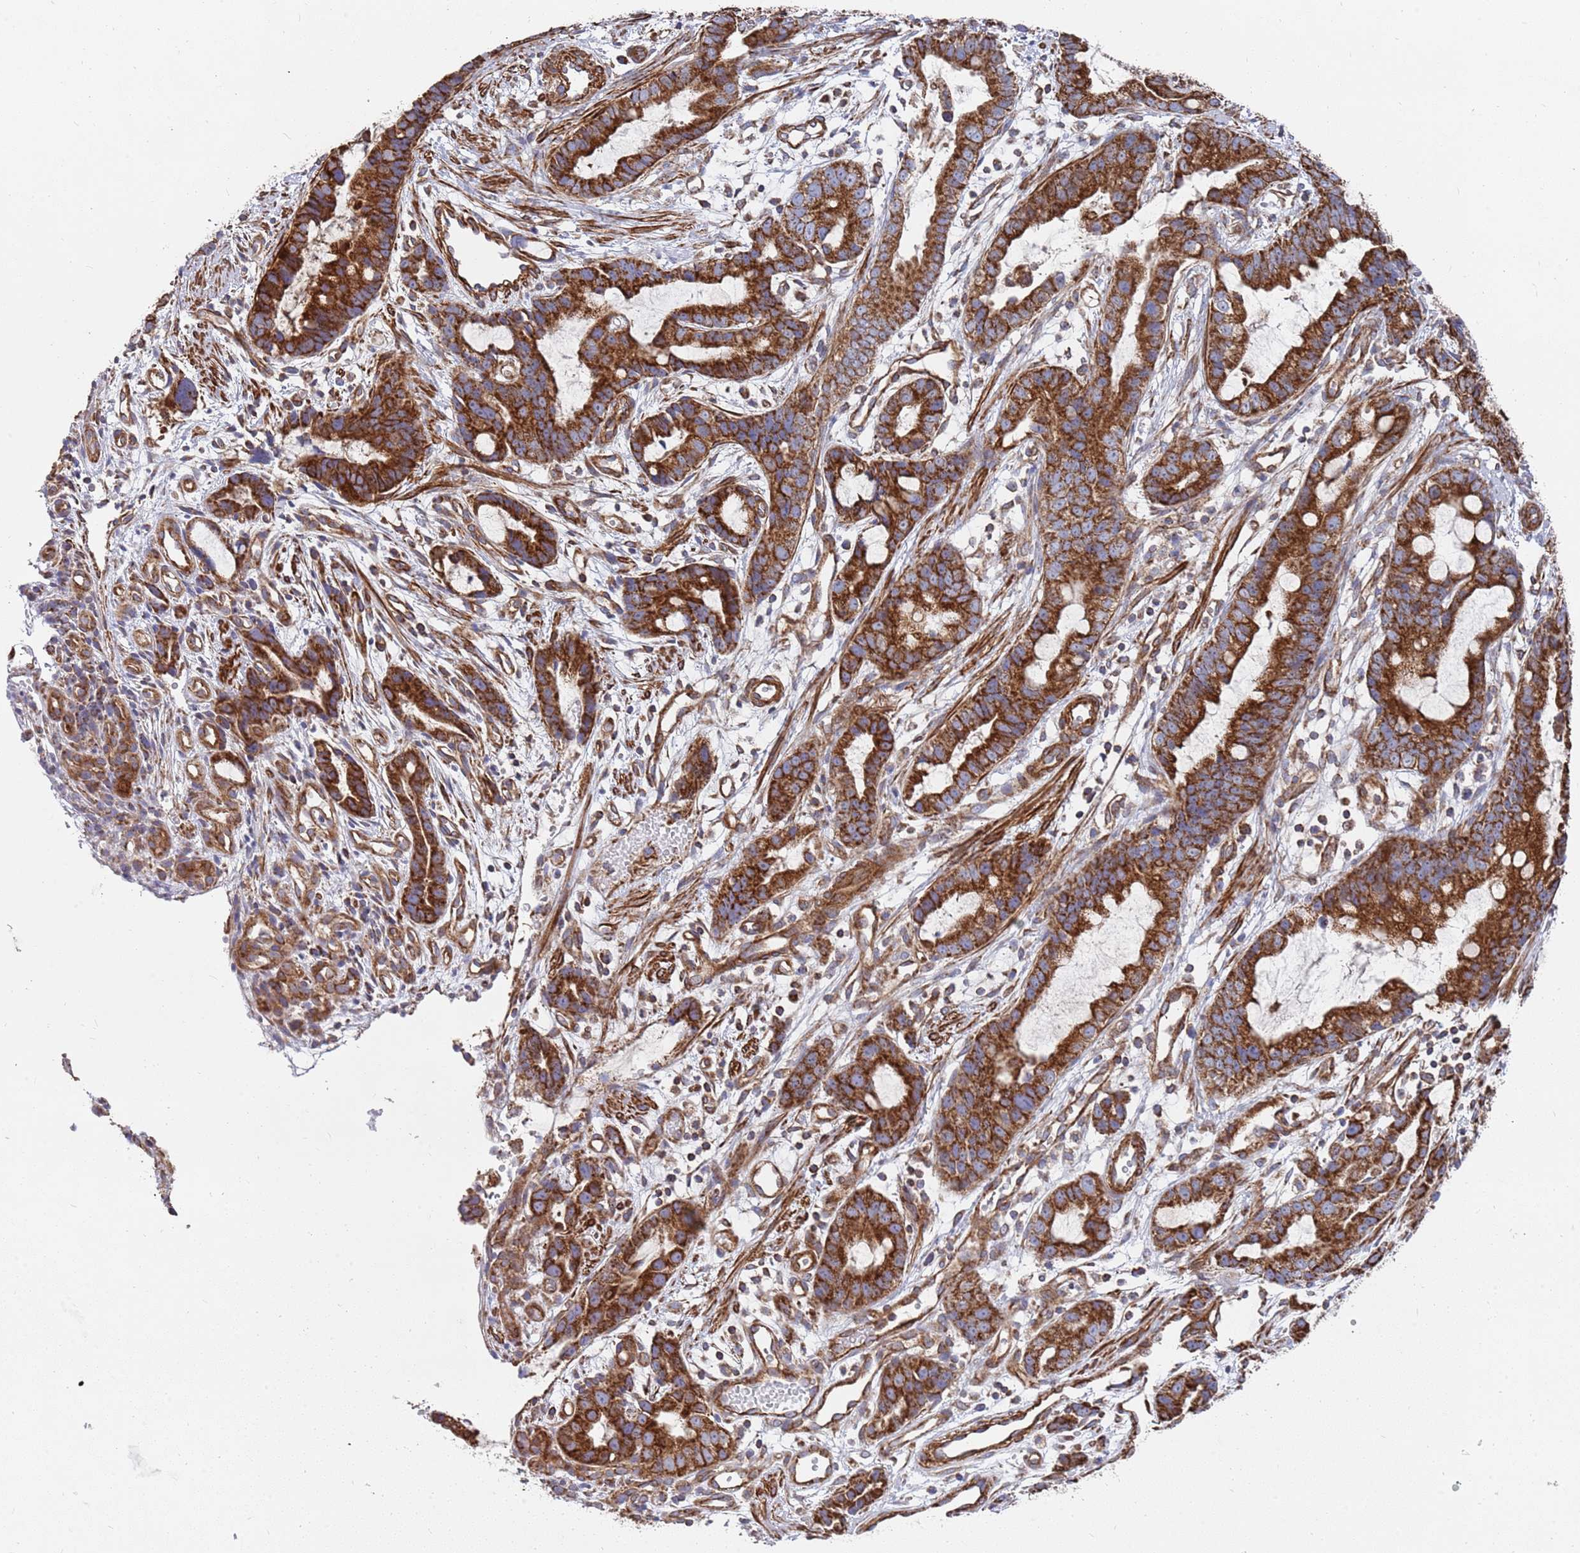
{"staining": {"intensity": "strong", "quantity": ">75%", "location": "cytoplasmic/membranous"}, "tissue": "stomach cancer", "cell_type": "Tumor cells", "image_type": "cancer", "snomed": [{"axis": "morphology", "description": "Adenocarcinoma, NOS"}, {"axis": "topography", "description": "Stomach"}], "caption": "Immunohistochemical staining of stomach cancer (adenocarcinoma) demonstrates high levels of strong cytoplasmic/membranous protein expression in about >75% of tumor cells.", "gene": "WDFY3", "patient": {"sex": "male", "age": 55}}